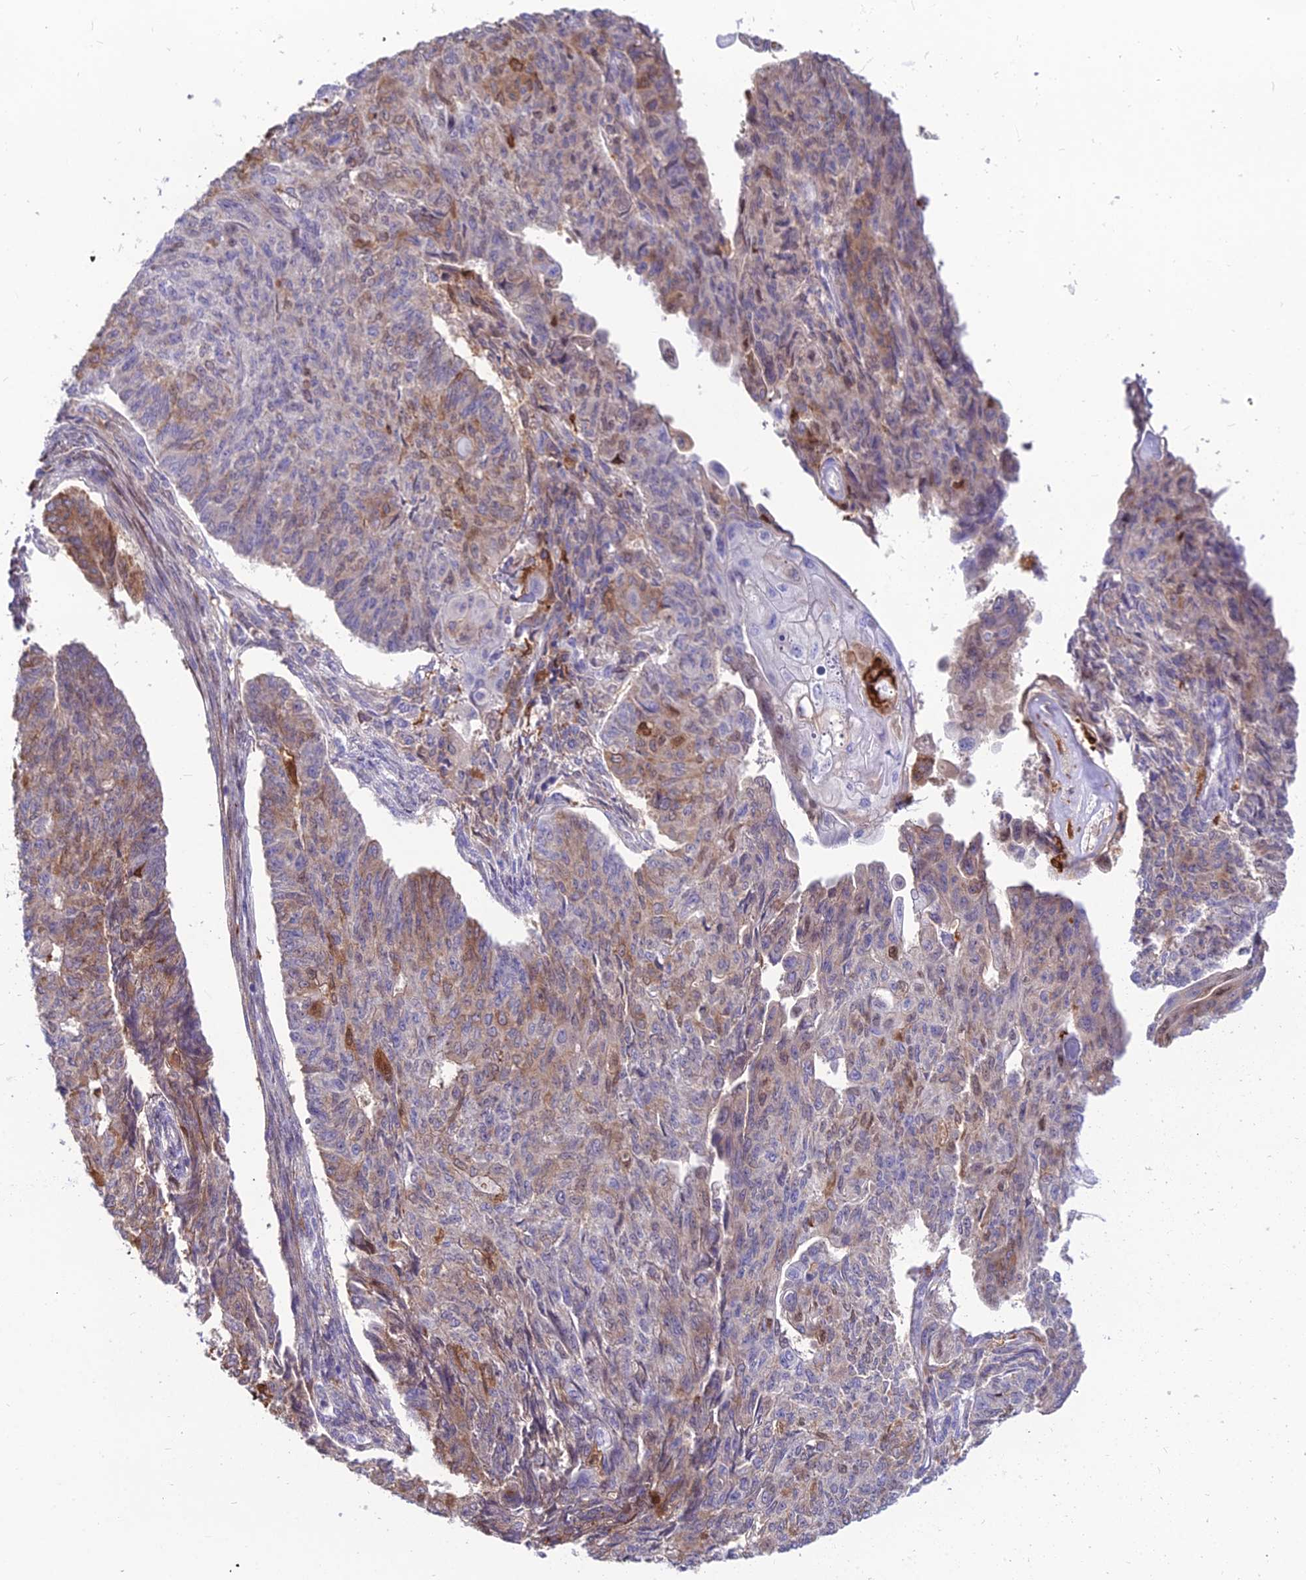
{"staining": {"intensity": "moderate", "quantity": "<25%", "location": "cytoplasmic/membranous"}, "tissue": "endometrial cancer", "cell_type": "Tumor cells", "image_type": "cancer", "snomed": [{"axis": "morphology", "description": "Adenocarcinoma, NOS"}, {"axis": "topography", "description": "Endometrium"}], "caption": "Protein expression by immunohistochemistry displays moderate cytoplasmic/membranous expression in about <25% of tumor cells in endometrial adenocarcinoma.", "gene": "MB21D2", "patient": {"sex": "female", "age": 32}}